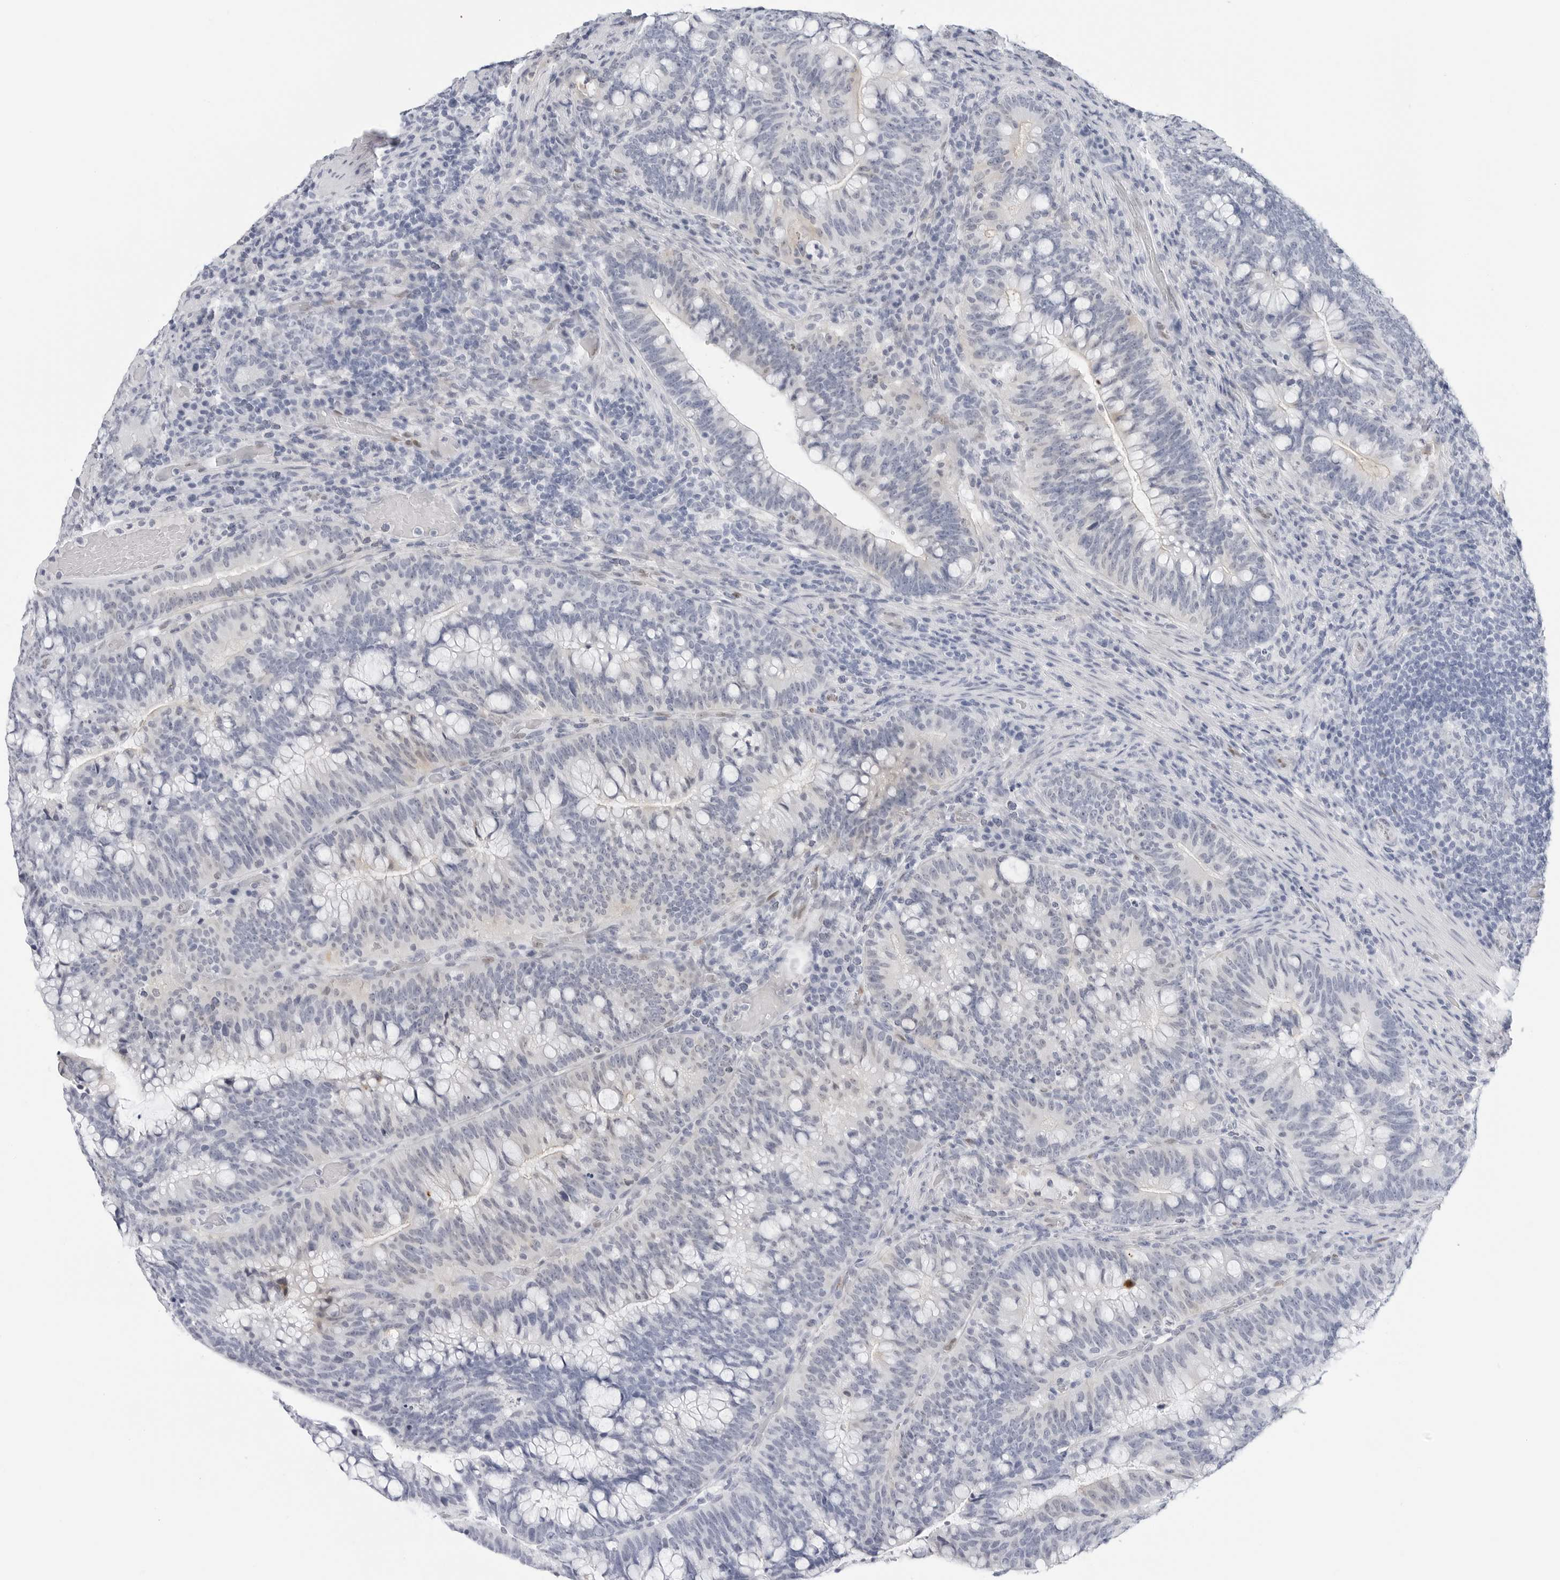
{"staining": {"intensity": "negative", "quantity": "none", "location": "none"}, "tissue": "colorectal cancer", "cell_type": "Tumor cells", "image_type": "cancer", "snomed": [{"axis": "morphology", "description": "Adenocarcinoma, NOS"}, {"axis": "topography", "description": "Colon"}], "caption": "This photomicrograph is of colorectal cancer (adenocarcinoma) stained with immunohistochemistry to label a protein in brown with the nuclei are counter-stained blue. There is no expression in tumor cells.", "gene": "SLC19A1", "patient": {"sex": "female", "age": 66}}